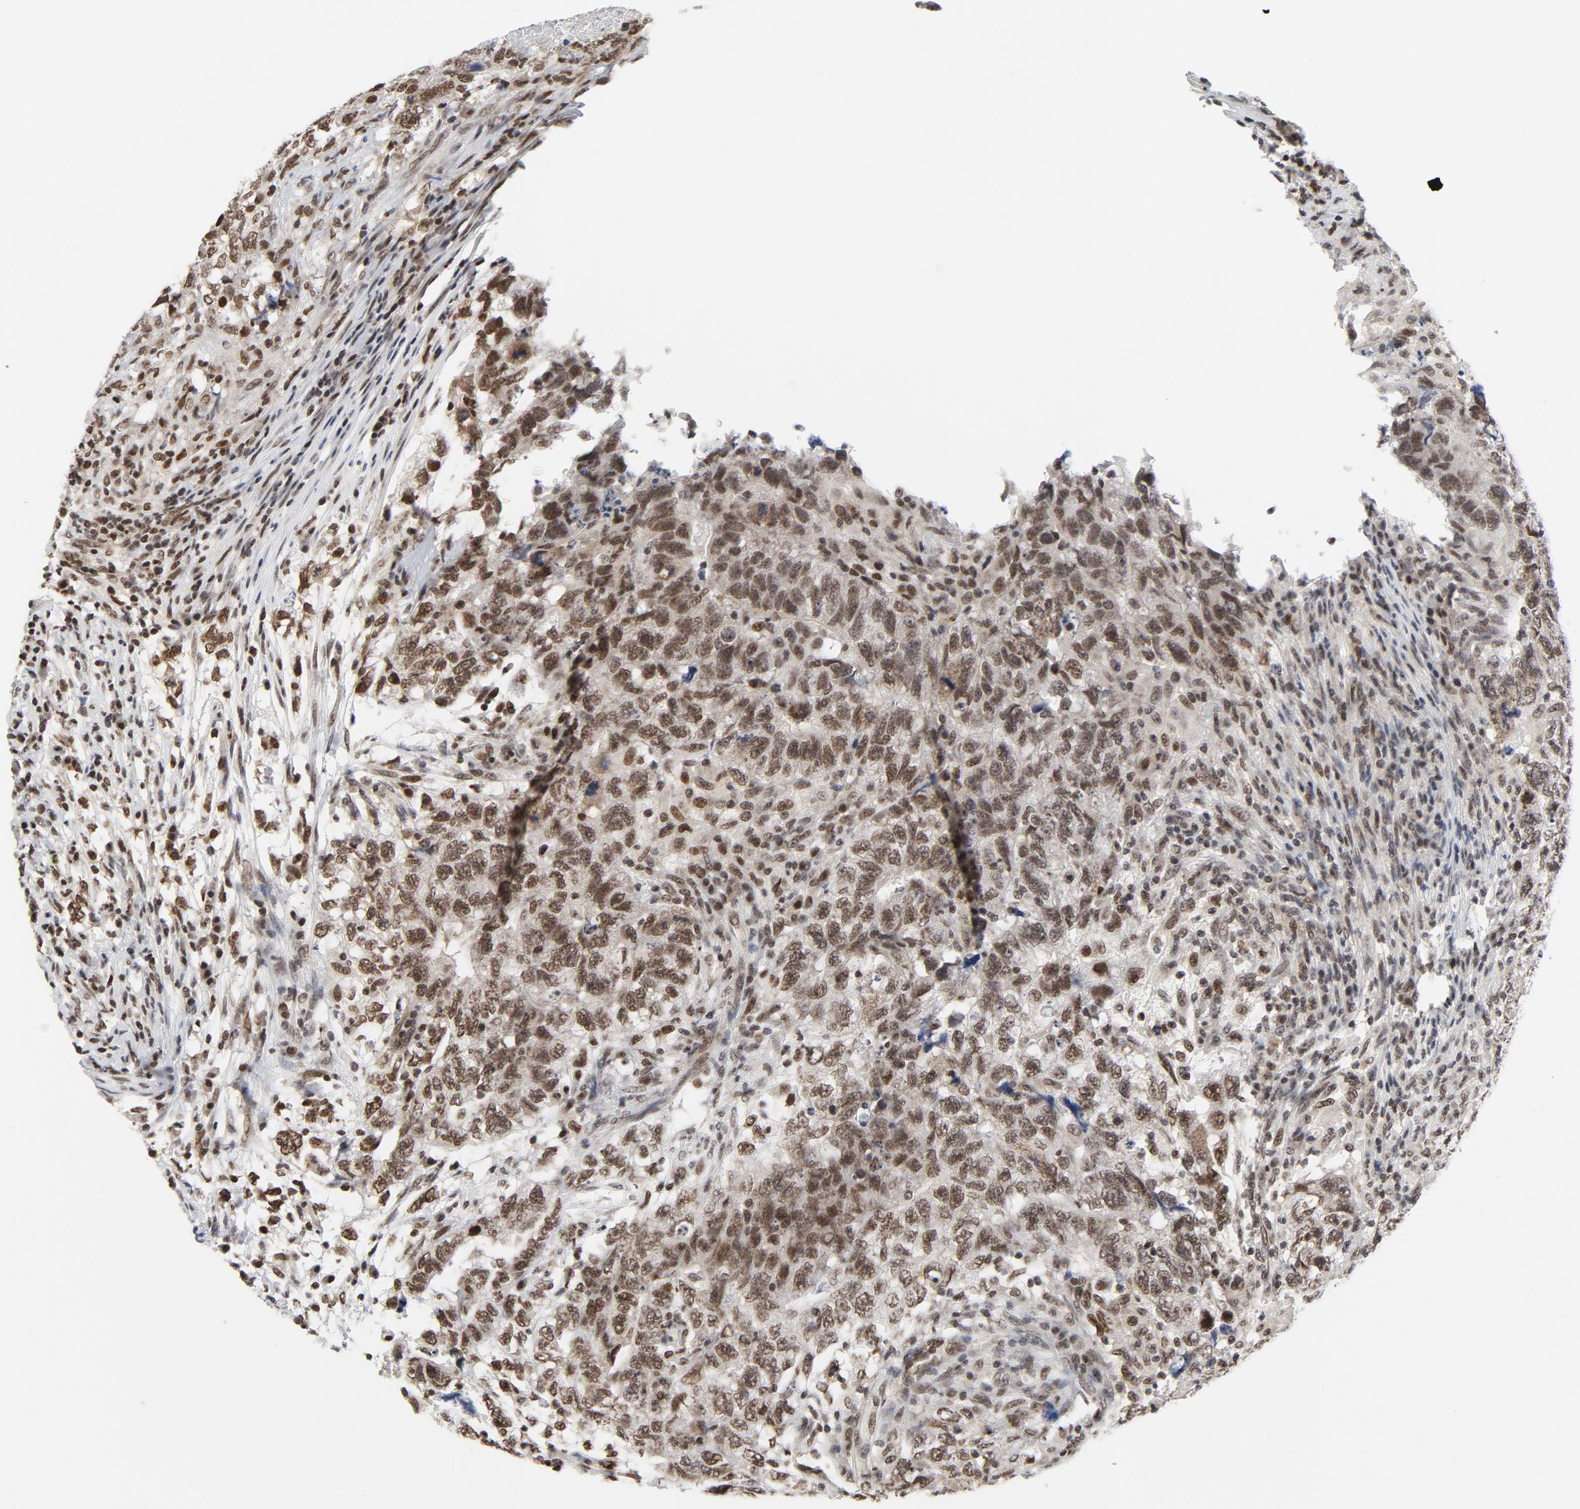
{"staining": {"intensity": "strong", "quantity": ">75%", "location": "nuclear"}, "tissue": "testis cancer", "cell_type": "Tumor cells", "image_type": "cancer", "snomed": [{"axis": "morphology", "description": "Carcinoma, Embryonal, NOS"}, {"axis": "topography", "description": "Testis"}], "caption": "This photomicrograph reveals embryonal carcinoma (testis) stained with immunohistochemistry to label a protein in brown. The nuclear of tumor cells show strong positivity for the protein. Nuclei are counter-stained blue.", "gene": "ERCC1", "patient": {"sex": "male", "age": 21}}